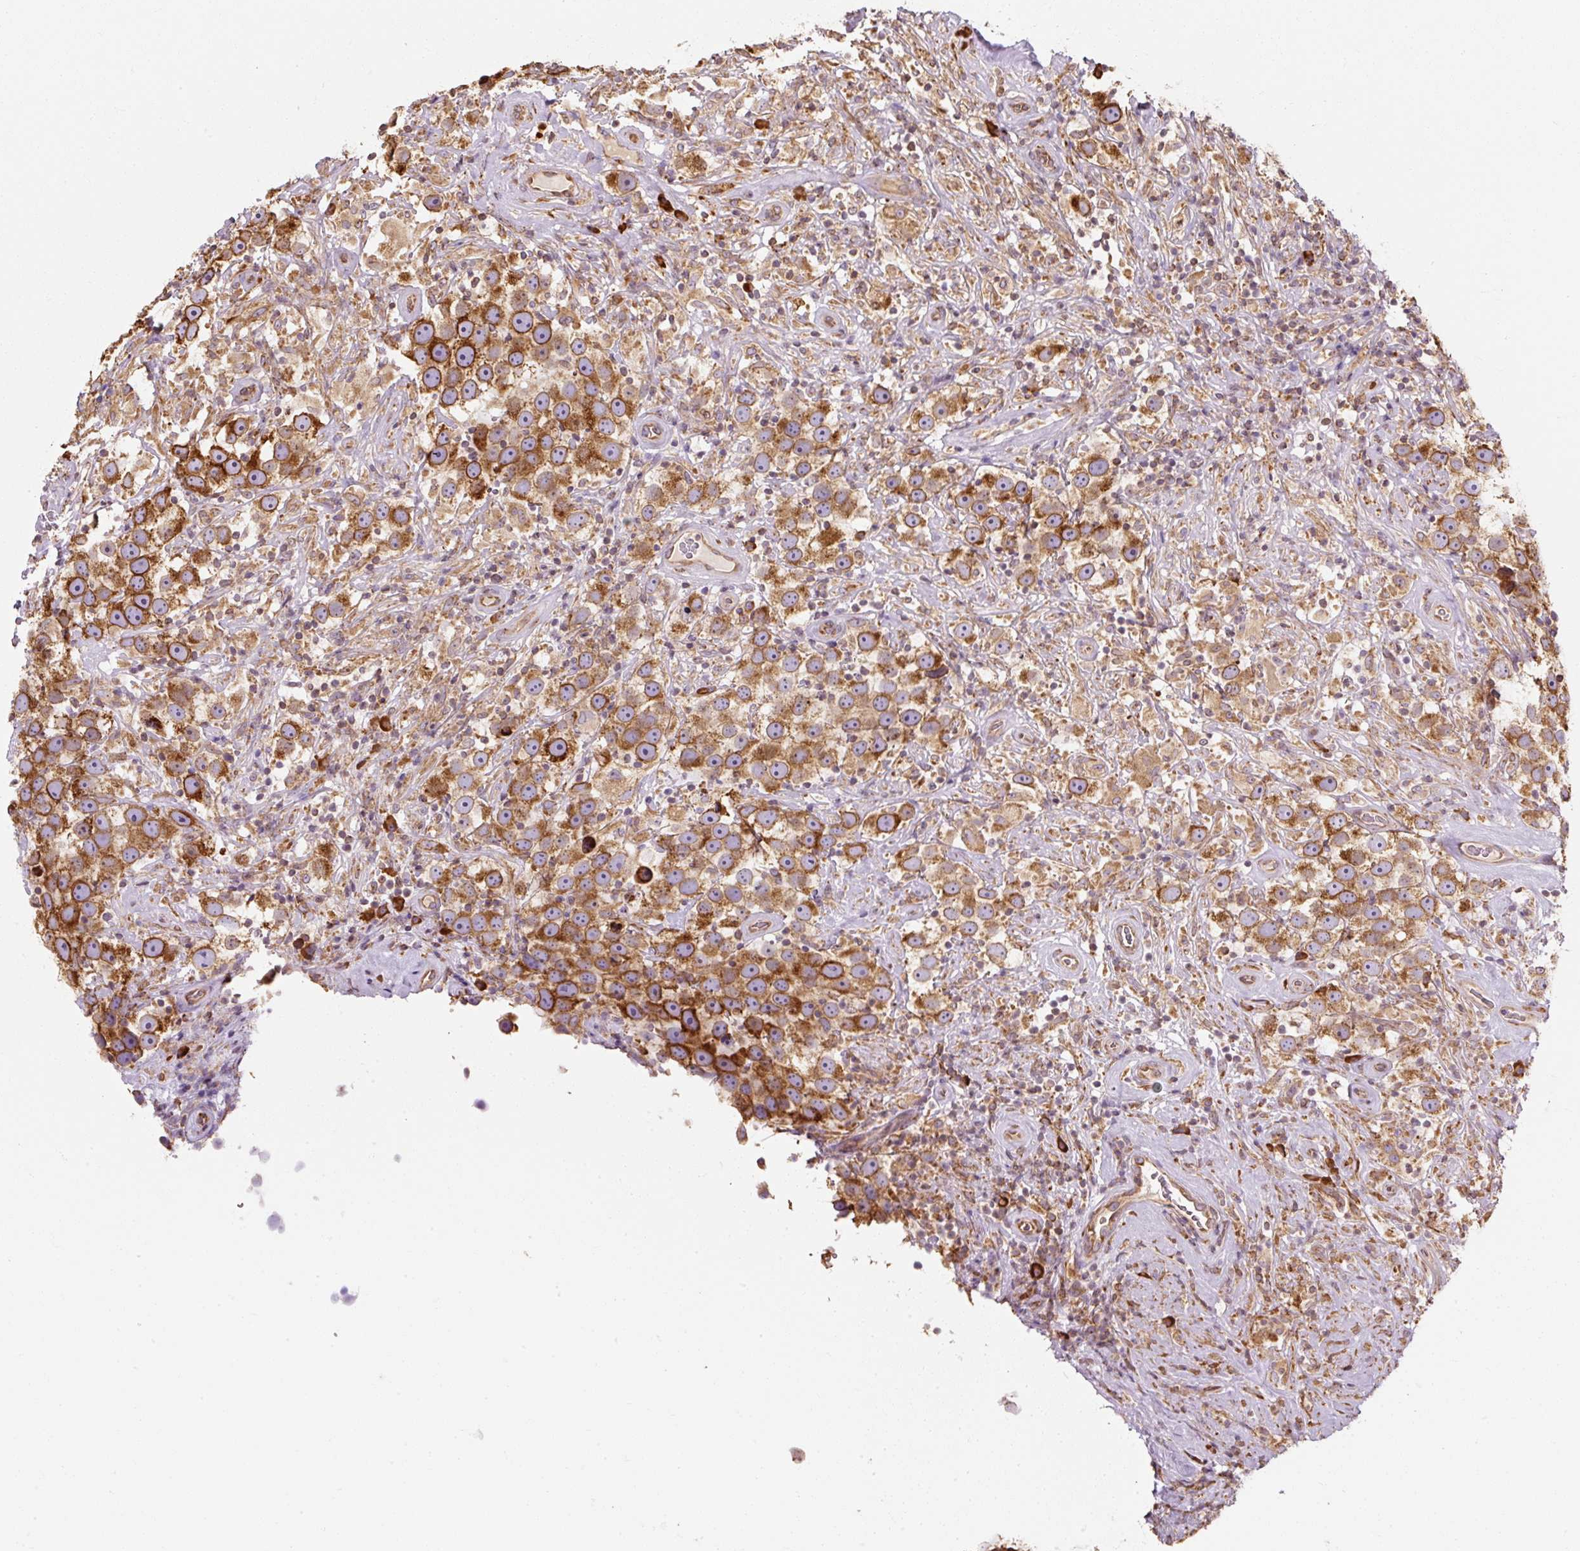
{"staining": {"intensity": "strong", "quantity": ">75%", "location": "cytoplasmic/membranous"}, "tissue": "testis cancer", "cell_type": "Tumor cells", "image_type": "cancer", "snomed": [{"axis": "morphology", "description": "Seminoma, NOS"}, {"axis": "topography", "description": "Testis"}], "caption": "Brown immunohistochemical staining in human seminoma (testis) demonstrates strong cytoplasmic/membranous positivity in approximately >75% of tumor cells. Using DAB (3,3'-diaminobenzidine) (brown) and hematoxylin (blue) stains, captured at high magnification using brightfield microscopy.", "gene": "PRKCSH", "patient": {"sex": "male", "age": 49}}